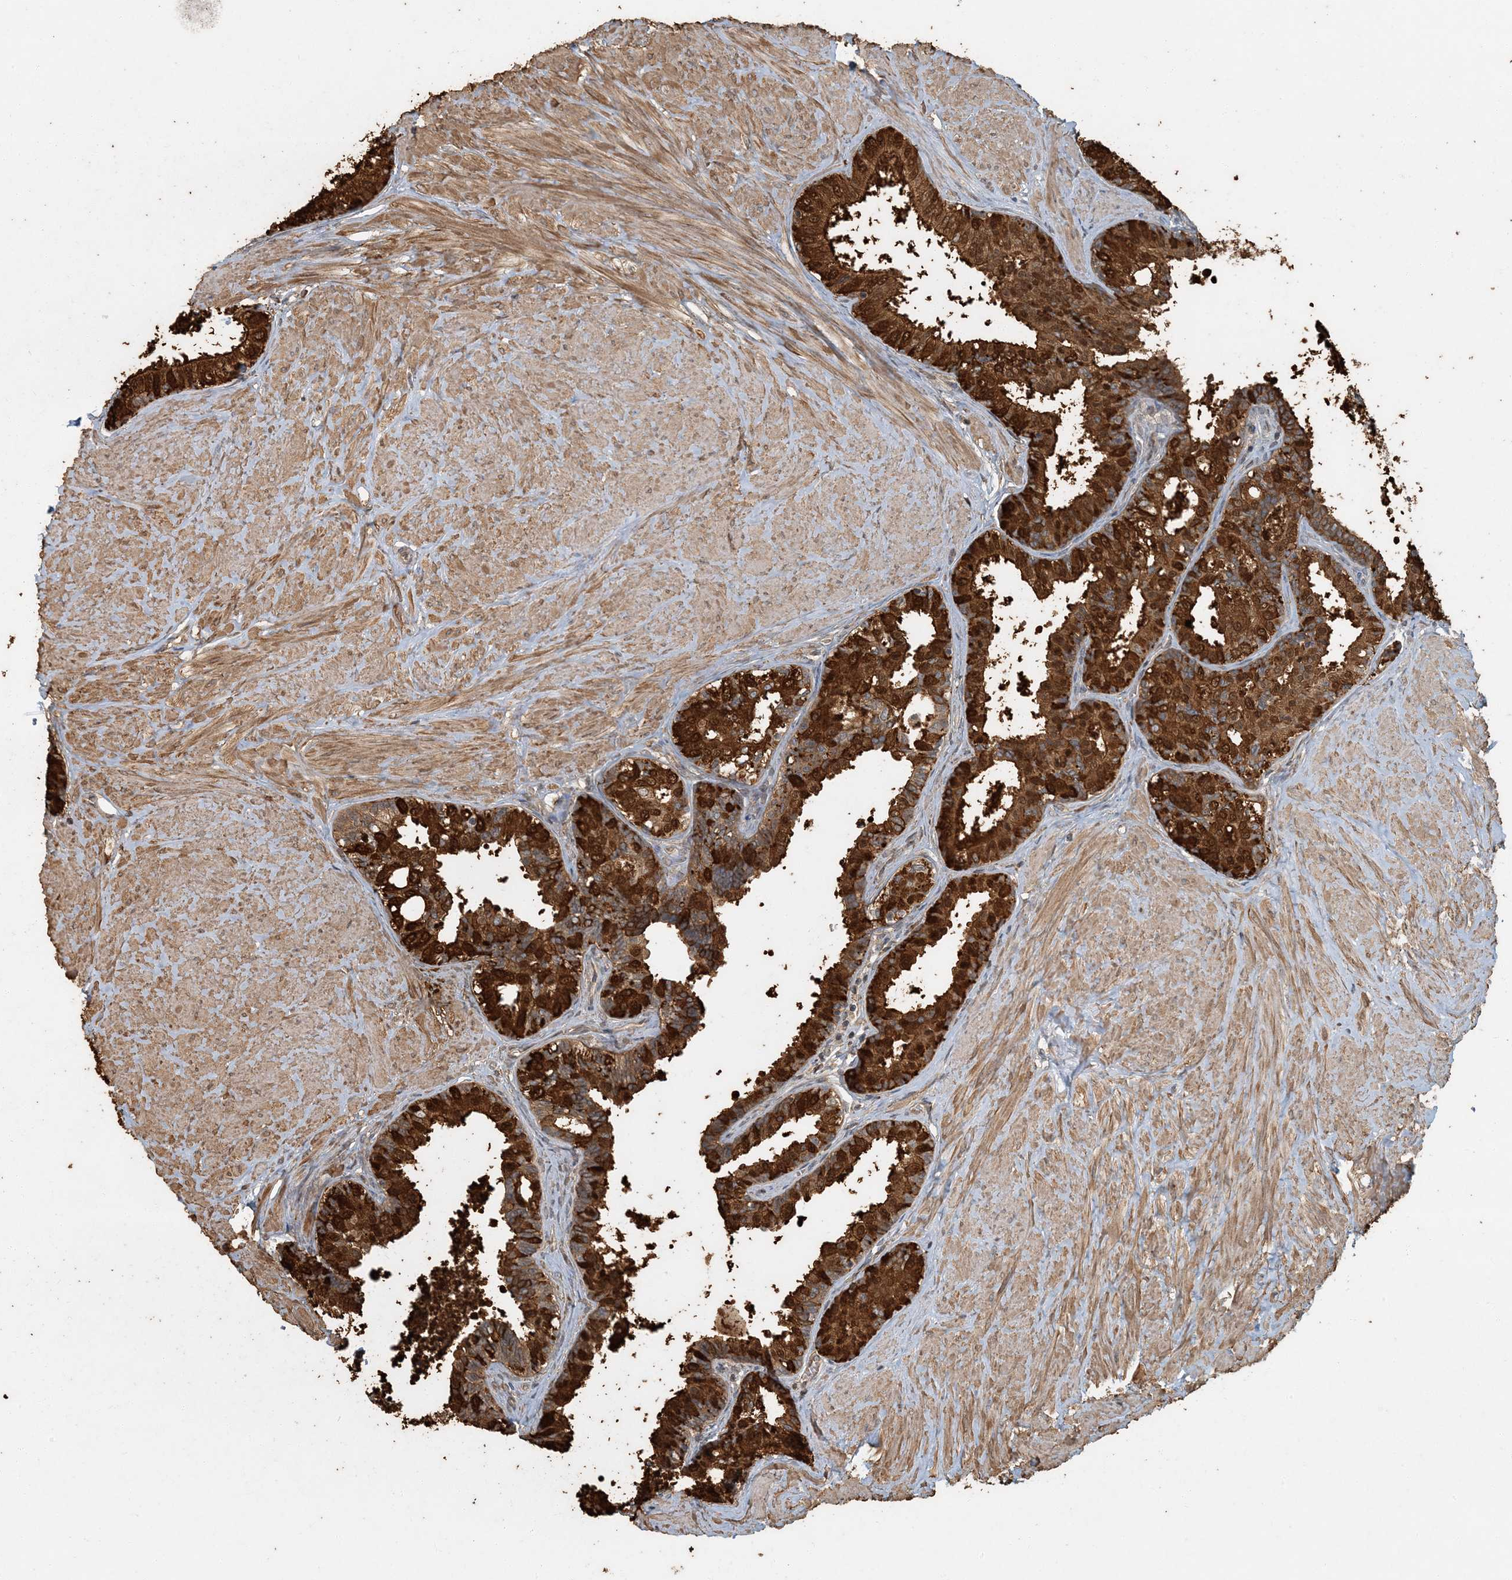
{"staining": {"intensity": "strong", "quantity": ">75%", "location": "cytoplasmic/membranous"}, "tissue": "prostate", "cell_type": "Glandular cells", "image_type": "normal", "snomed": [{"axis": "morphology", "description": "Normal tissue, NOS"}, {"axis": "topography", "description": "Prostate"}], "caption": "This is a histology image of IHC staining of normal prostate, which shows strong staining in the cytoplasmic/membranous of glandular cells.", "gene": "AK9", "patient": {"sex": "male", "age": 48}}